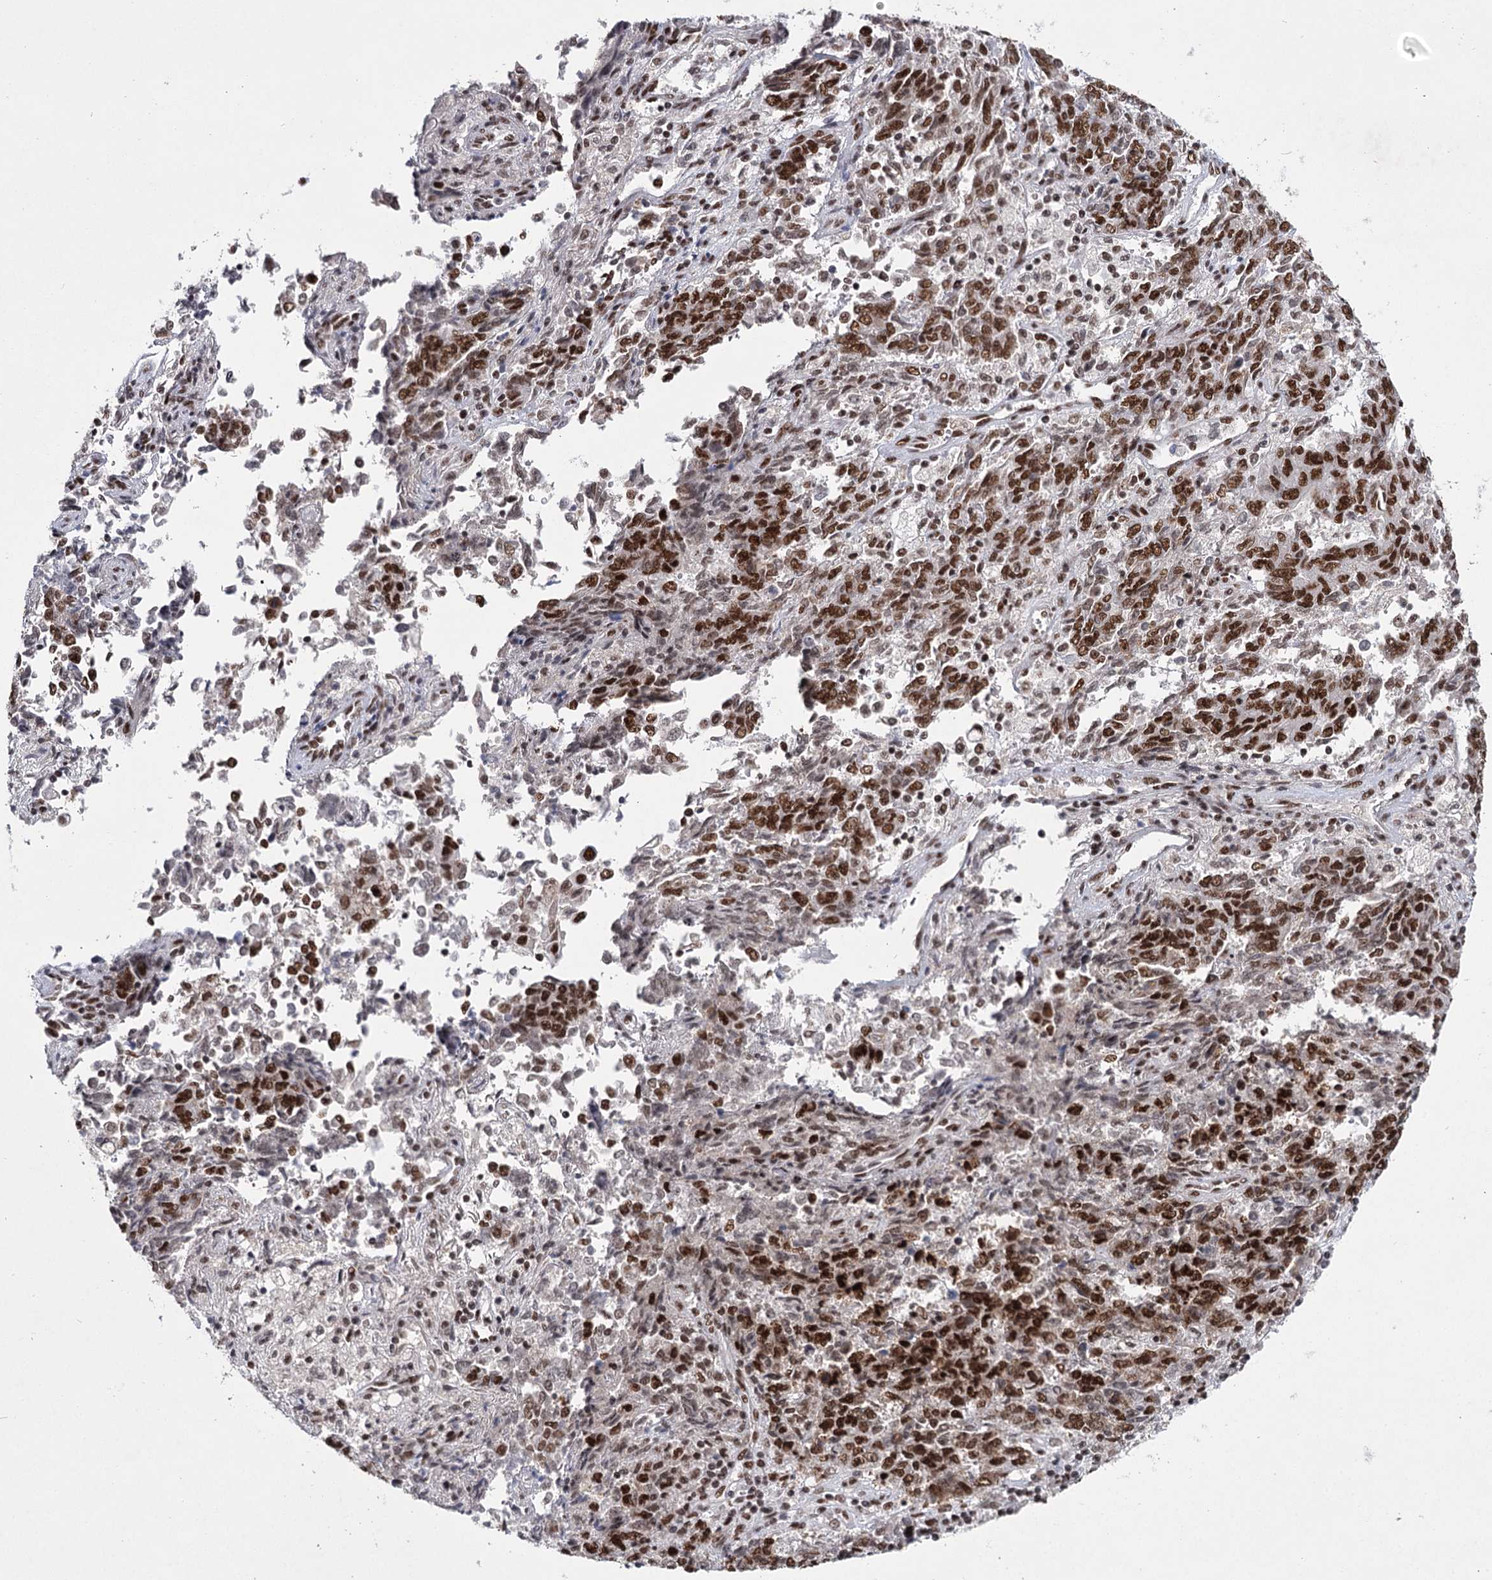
{"staining": {"intensity": "strong", "quantity": ">75%", "location": "nuclear"}, "tissue": "endometrial cancer", "cell_type": "Tumor cells", "image_type": "cancer", "snomed": [{"axis": "morphology", "description": "Adenocarcinoma, NOS"}, {"axis": "topography", "description": "Endometrium"}], "caption": "About >75% of tumor cells in human endometrial adenocarcinoma reveal strong nuclear protein staining as visualized by brown immunohistochemical staining.", "gene": "SCAF8", "patient": {"sex": "female", "age": 80}}